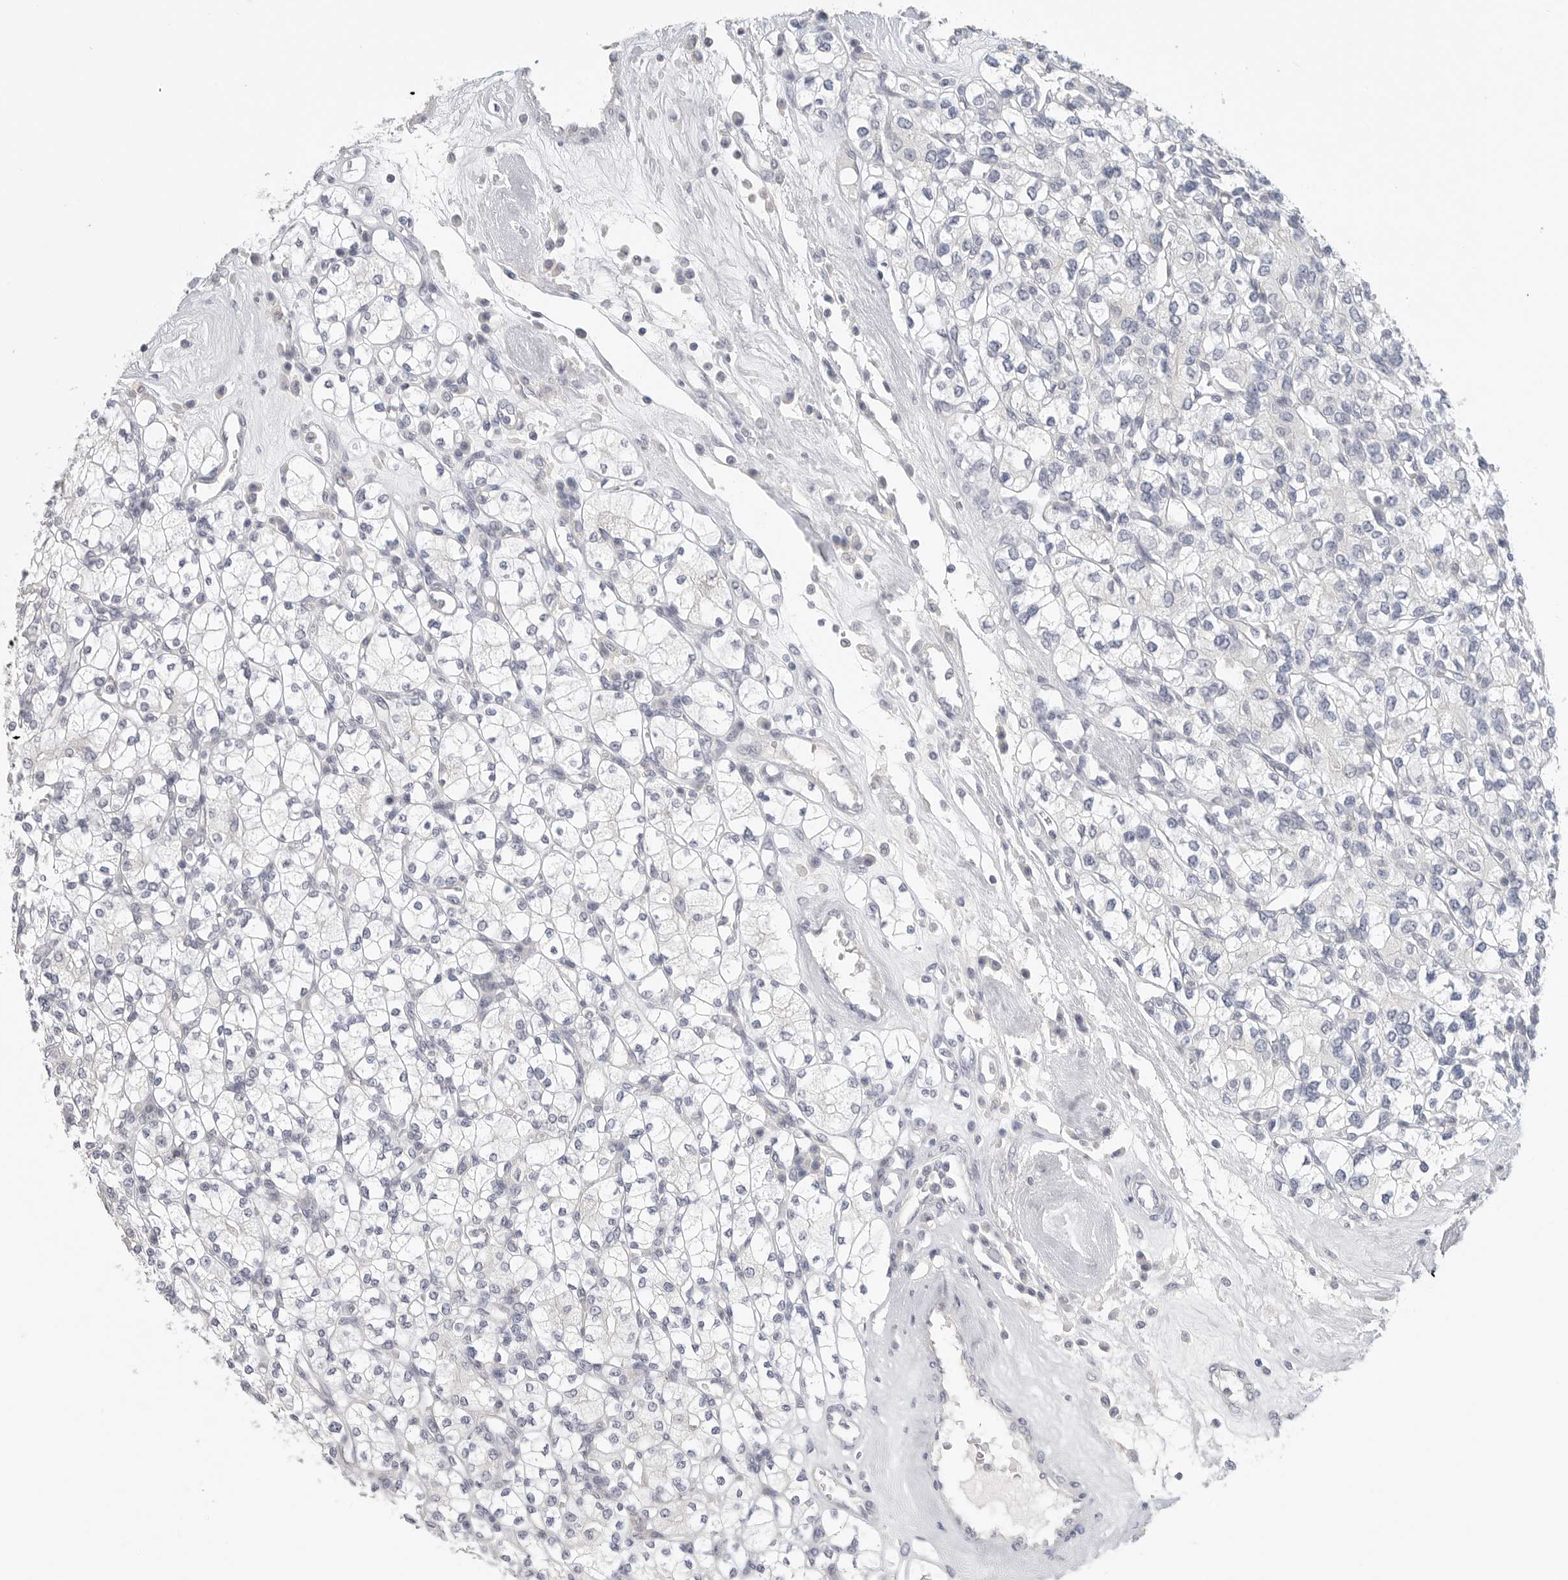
{"staining": {"intensity": "negative", "quantity": "none", "location": "none"}, "tissue": "renal cancer", "cell_type": "Tumor cells", "image_type": "cancer", "snomed": [{"axis": "morphology", "description": "Adenocarcinoma, NOS"}, {"axis": "topography", "description": "Kidney"}], "caption": "Immunohistochemical staining of adenocarcinoma (renal) demonstrates no significant staining in tumor cells.", "gene": "FBN2", "patient": {"sex": "male", "age": 77}}